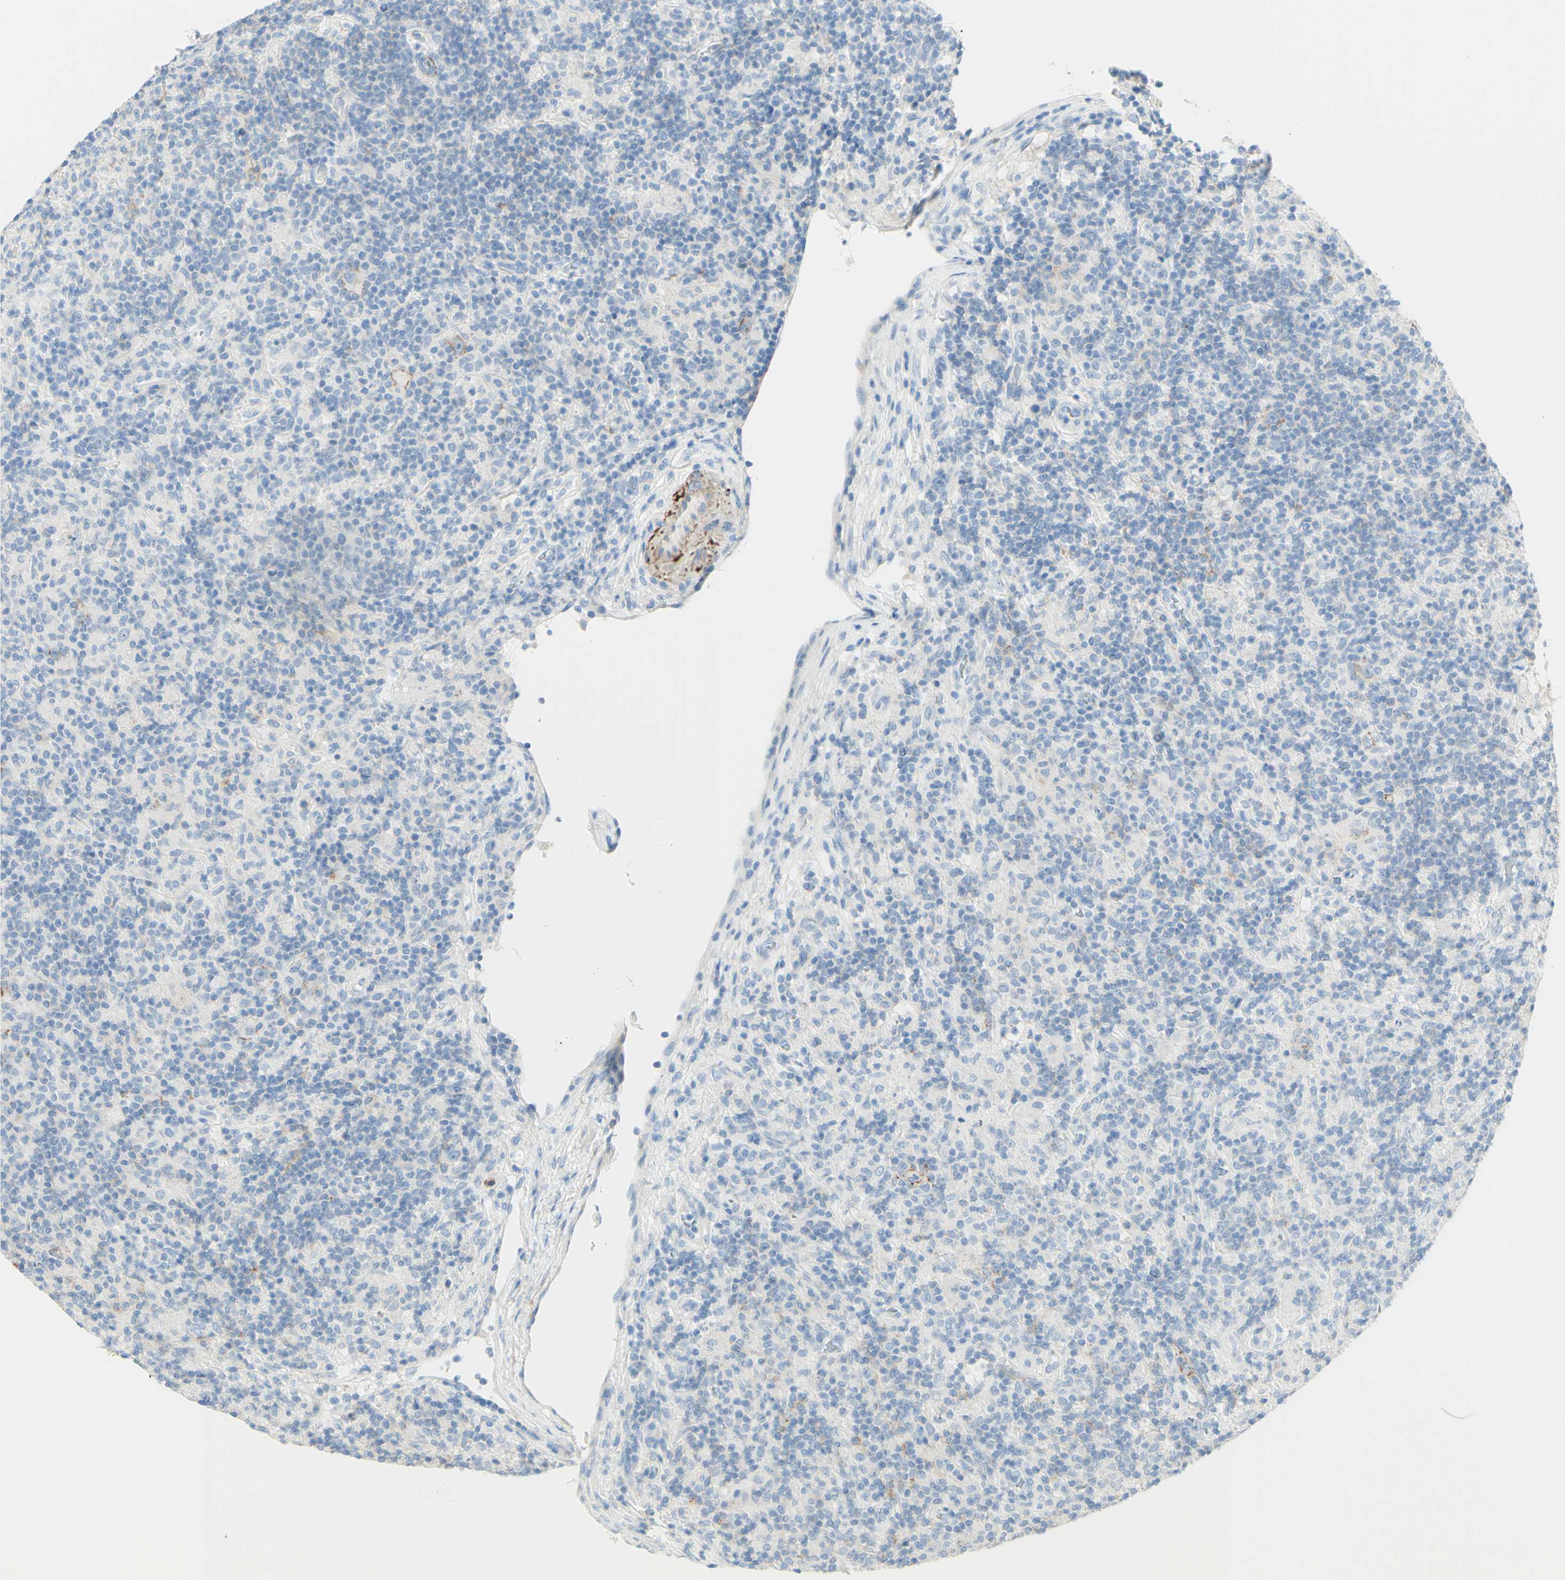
{"staining": {"intensity": "negative", "quantity": "none", "location": "none"}, "tissue": "lymphoma", "cell_type": "Tumor cells", "image_type": "cancer", "snomed": [{"axis": "morphology", "description": "Hodgkin's disease, NOS"}, {"axis": "topography", "description": "Lymph node"}], "caption": "Immunohistochemistry (IHC) image of human Hodgkin's disease stained for a protein (brown), which displays no expression in tumor cells. Brightfield microscopy of immunohistochemistry (IHC) stained with DAB (3,3'-diaminobenzidine) (brown) and hematoxylin (blue), captured at high magnification.", "gene": "ALCAM", "patient": {"sex": "male", "age": 70}}